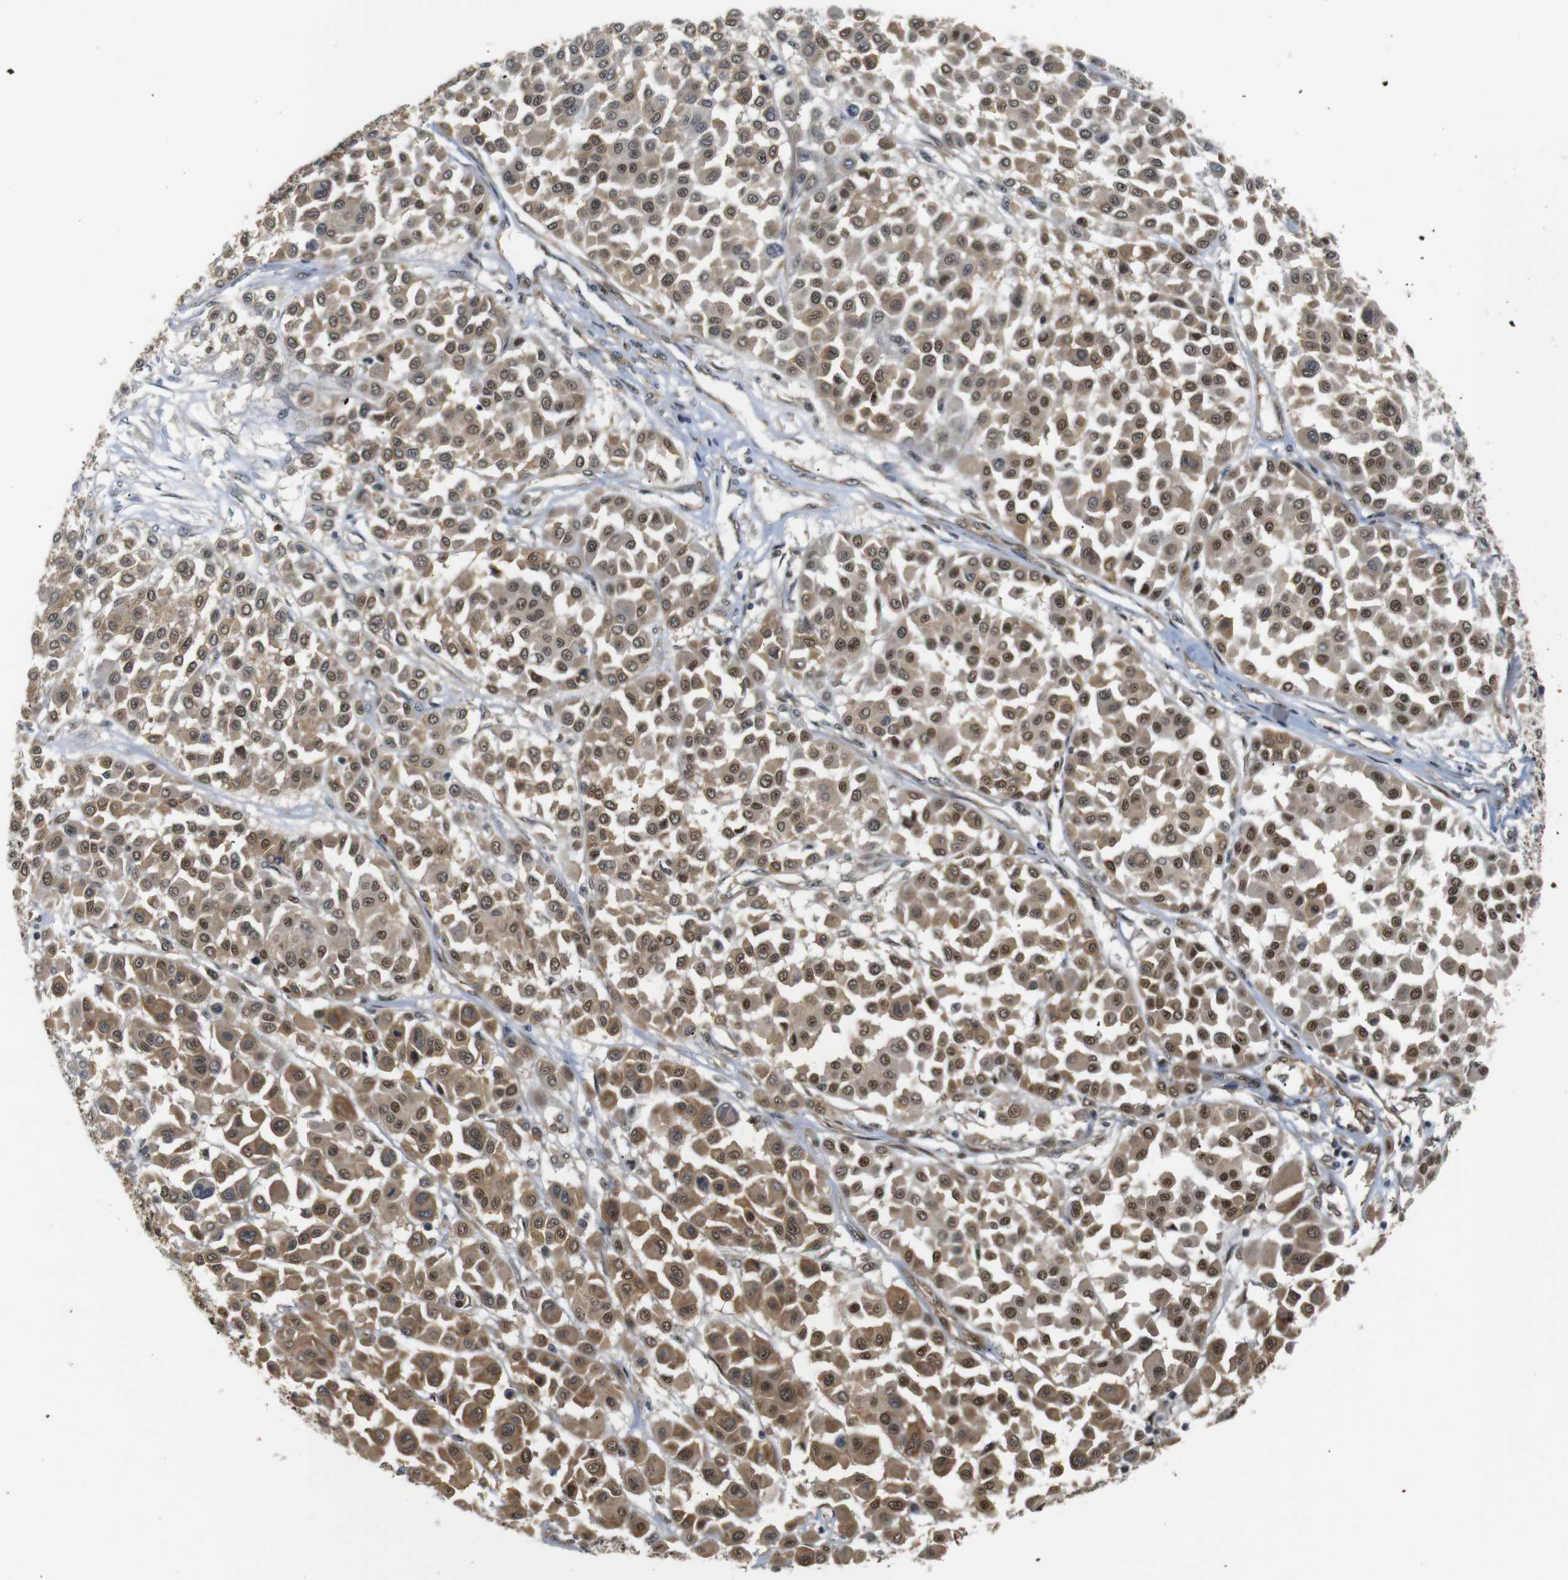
{"staining": {"intensity": "moderate", "quantity": ">75%", "location": "cytoplasmic/membranous,nuclear"}, "tissue": "melanoma", "cell_type": "Tumor cells", "image_type": "cancer", "snomed": [{"axis": "morphology", "description": "Malignant melanoma, Metastatic site"}, {"axis": "topography", "description": "Soft tissue"}], "caption": "Immunohistochemical staining of human melanoma exhibits medium levels of moderate cytoplasmic/membranous and nuclear protein positivity in approximately >75% of tumor cells.", "gene": "PARN", "patient": {"sex": "male", "age": 41}}